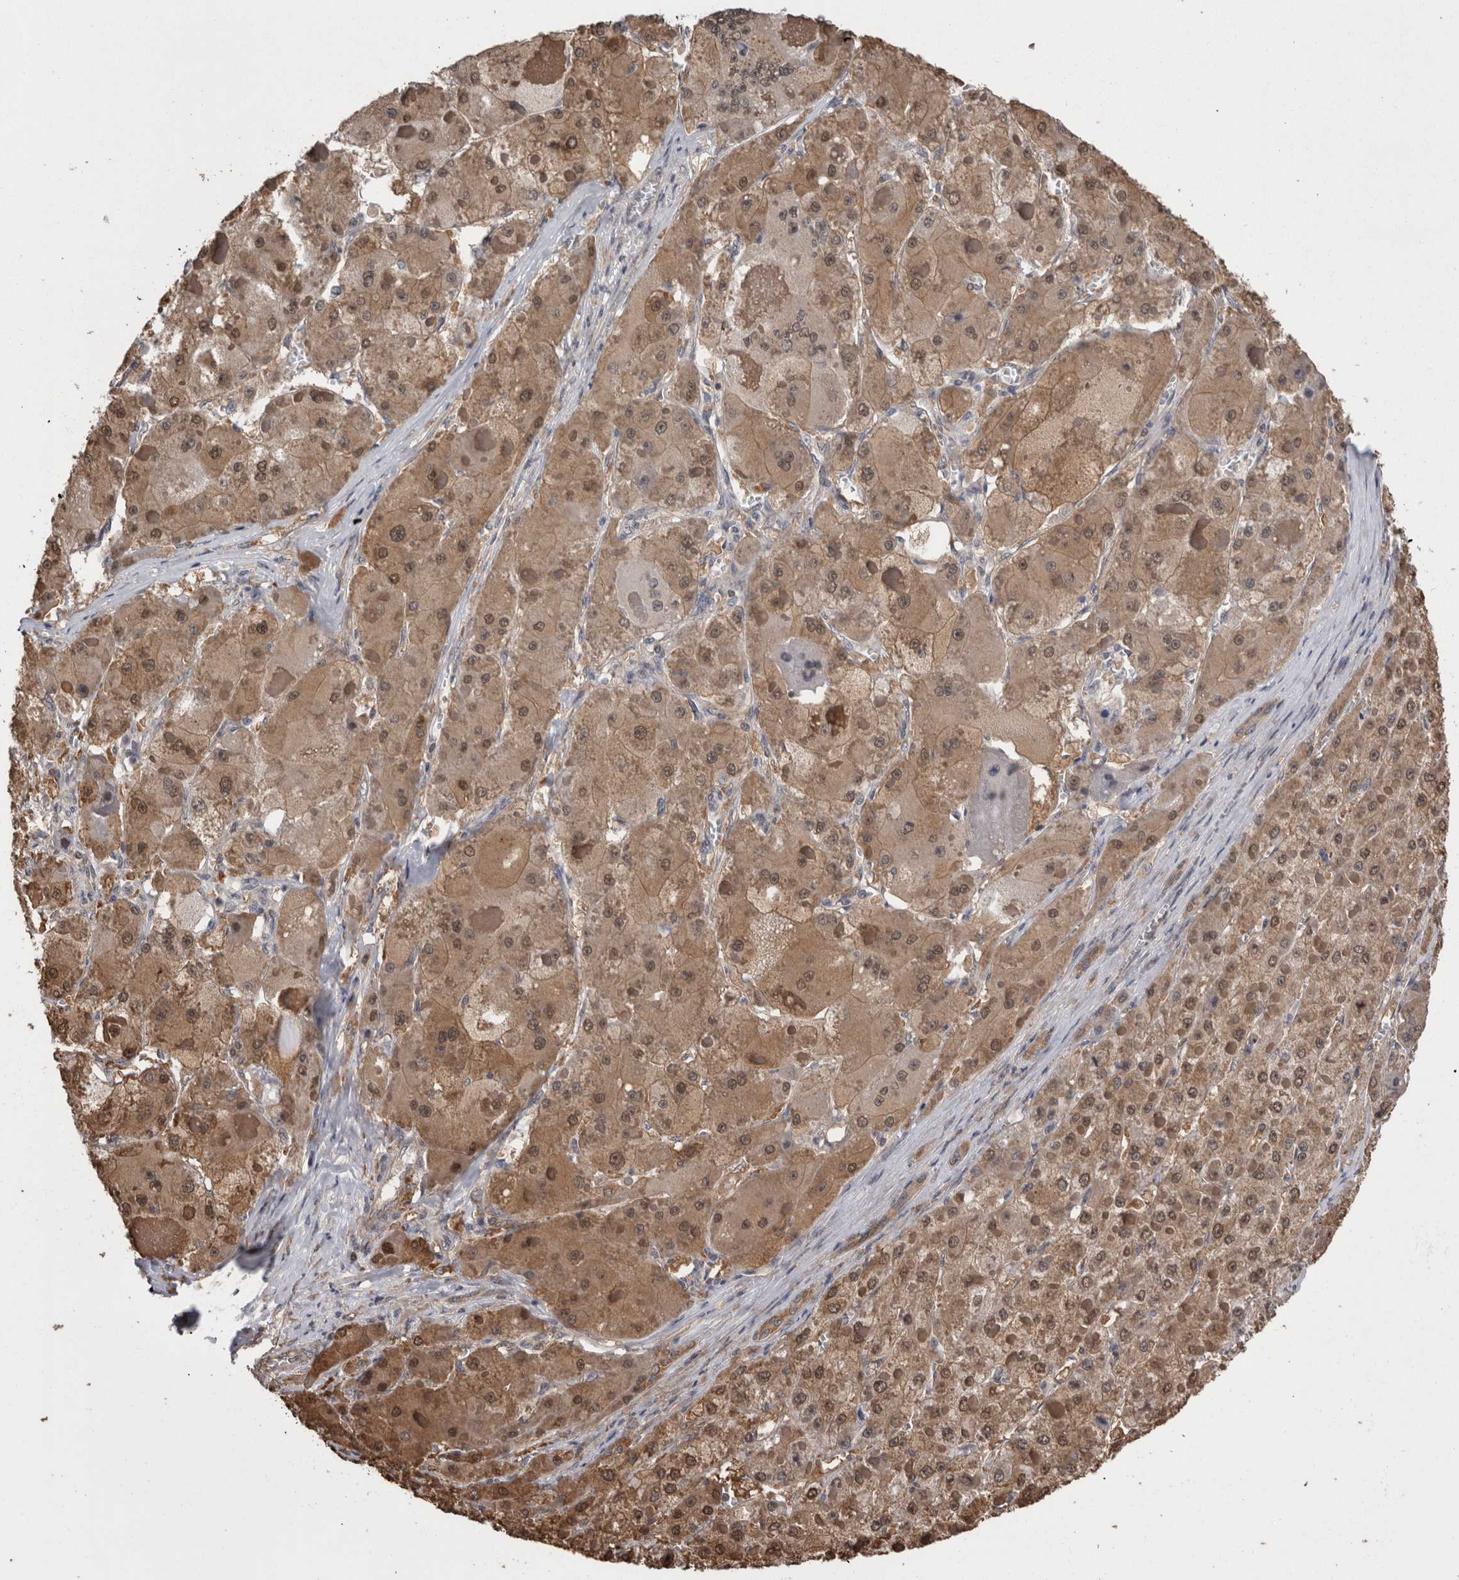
{"staining": {"intensity": "moderate", "quantity": ">75%", "location": "cytoplasmic/membranous"}, "tissue": "liver cancer", "cell_type": "Tumor cells", "image_type": "cancer", "snomed": [{"axis": "morphology", "description": "Carcinoma, Hepatocellular, NOS"}, {"axis": "topography", "description": "Liver"}], "caption": "The immunohistochemical stain labels moderate cytoplasmic/membranous staining in tumor cells of liver cancer tissue. (brown staining indicates protein expression, while blue staining denotes nuclei).", "gene": "DDX6", "patient": {"sex": "female", "age": 73}}